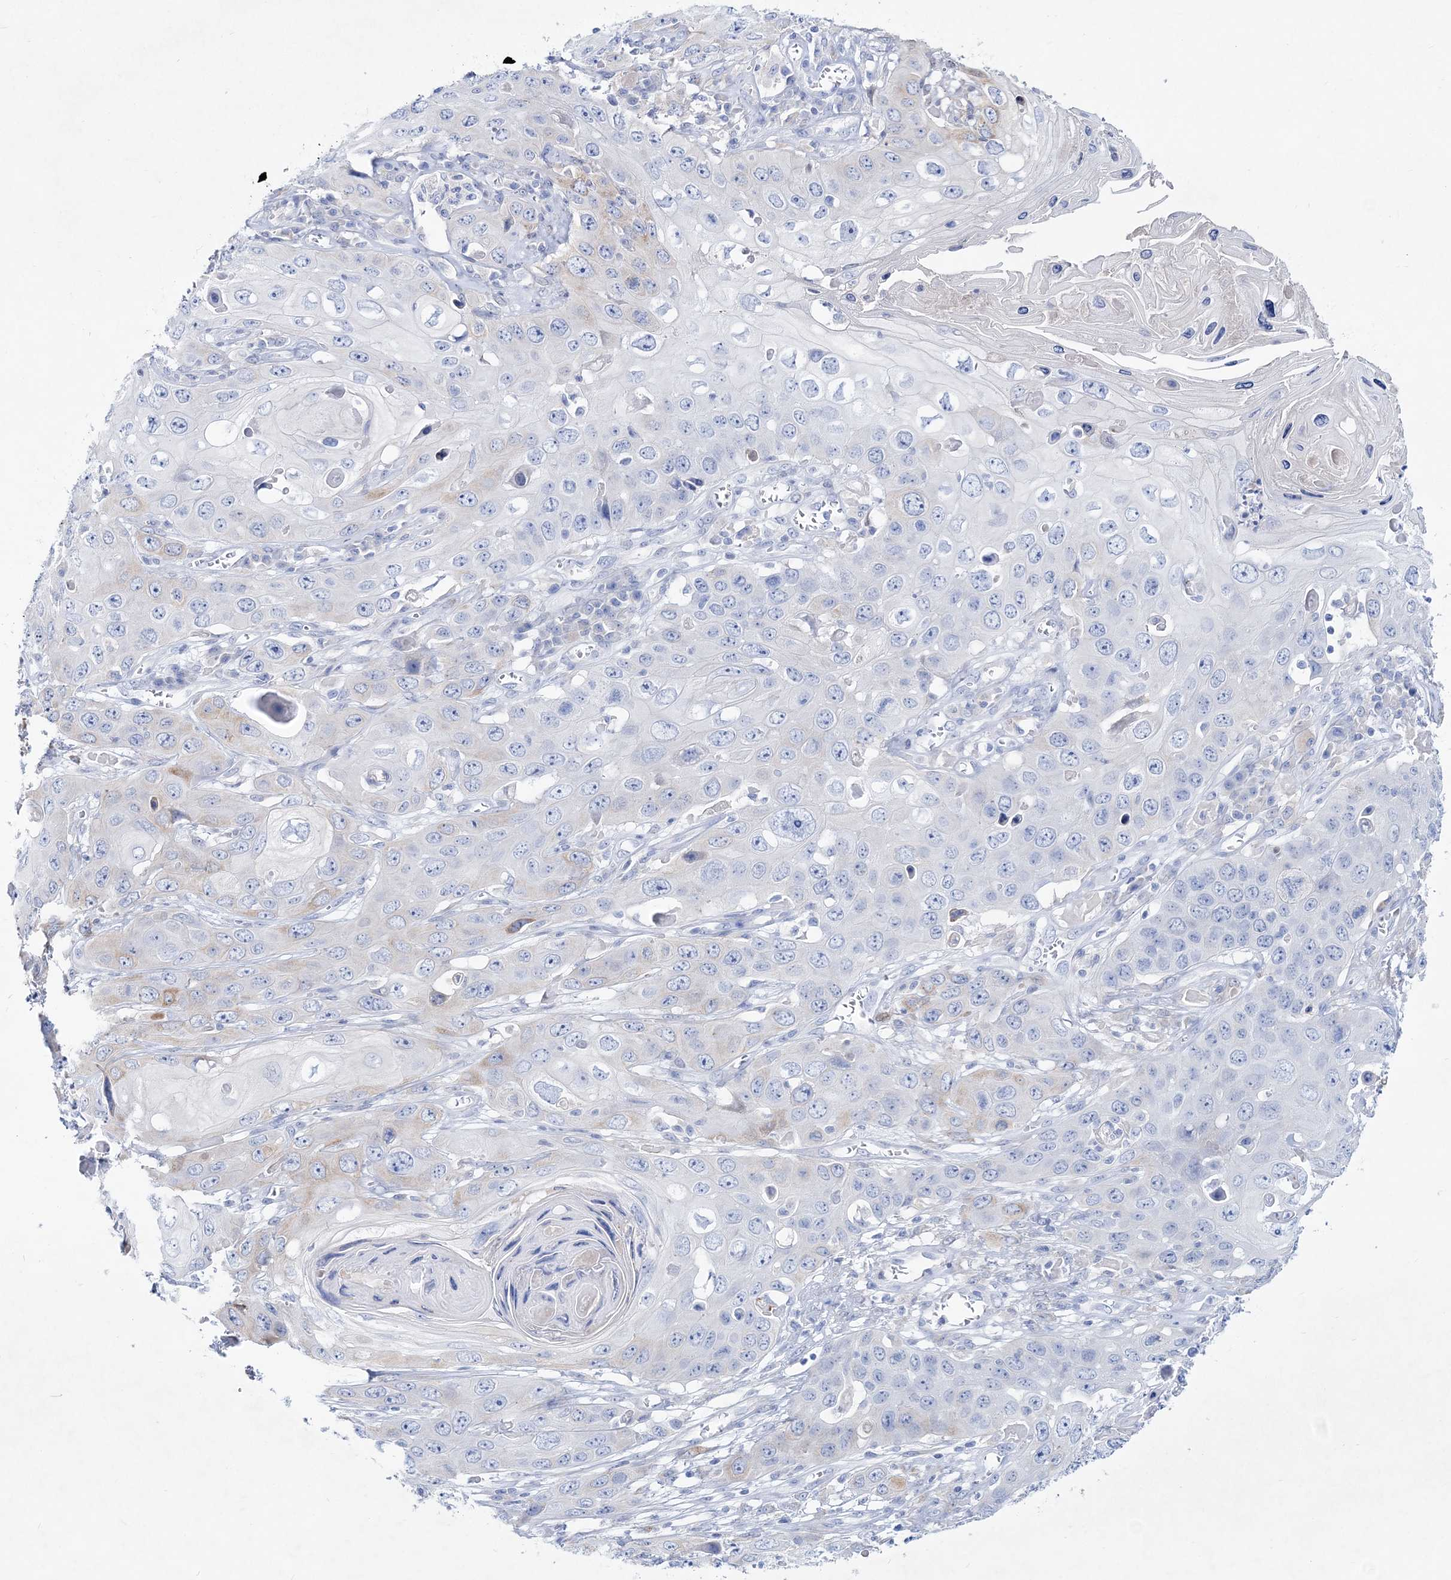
{"staining": {"intensity": "weak", "quantity": "<25%", "location": "cytoplasmic/membranous"}, "tissue": "skin cancer", "cell_type": "Tumor cells", "image_type": "cancer", "snomed": [{"axis": "morphology", "description": "Squamous cell carcinoma, NOS"}, {"axis": "topography", "description": "Skin"}], "caption": "This histopathology image is of skin cancer (squamous cell carcinoma) stained with immunohistochemistry to label a protein in brown with the nuclei are counter-stained blue. There is no positivity in tumor cells. (DAB immunohistochemistry, high magnification).", "gene": "SPINK7", "patient": {"sex": "male", "age": 55}}